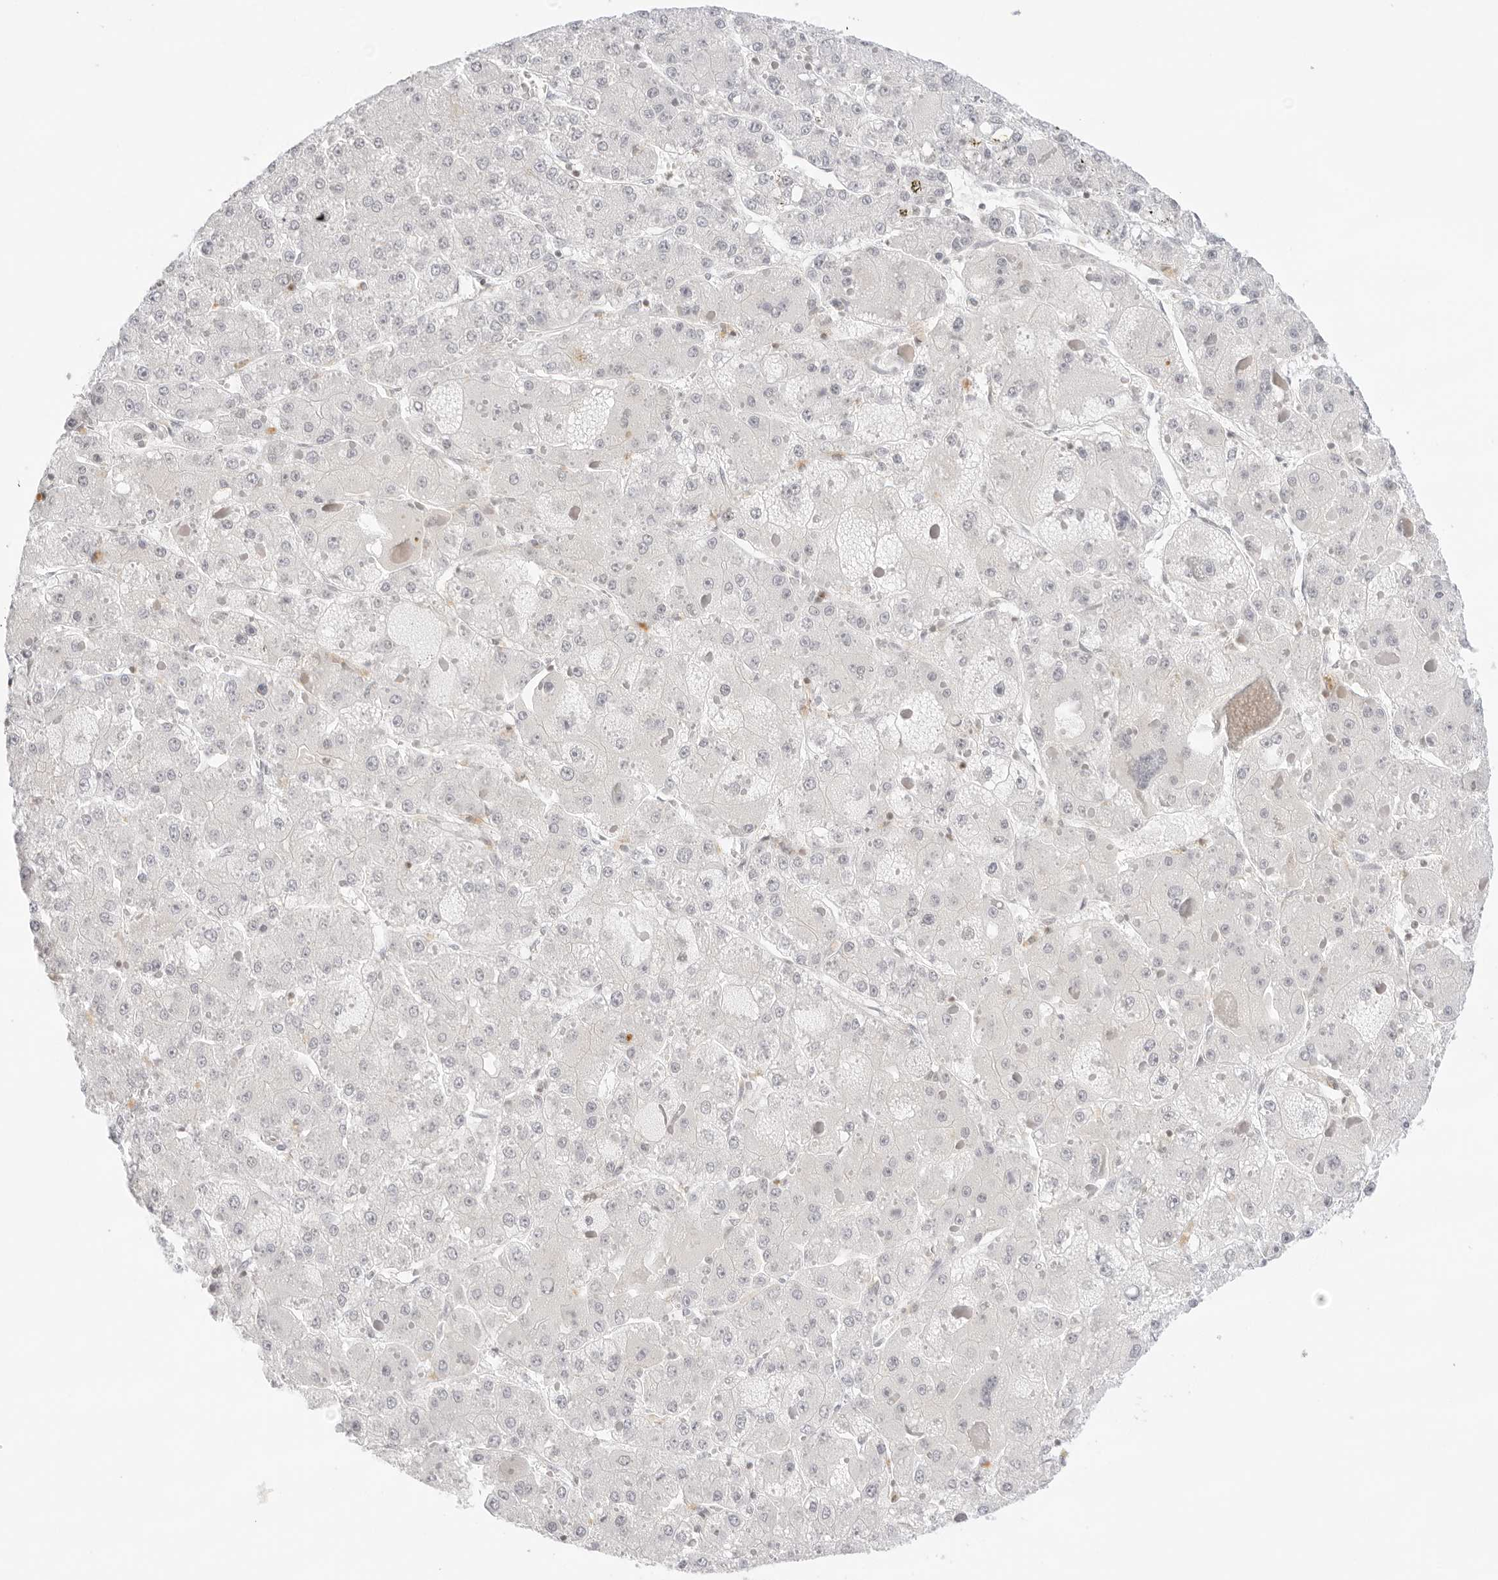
{"staining": {"intensity": "negative", "quantity": "none", "location": "none"}, "tissue": "liver cancer", "cell_type": "Tumor cells", "image_type": "cancer", "snomed": [{"axis": "morphology", "description": "Carcinoma, Hepatocellular, NOS"}, {"axis": "topography", "description": "Liver"}], "caption": "Tumor cells are negative for brown protein staining in liver cancer (hepatocellular carcinoma). (Stains: DAB immunohistochemistry (IHC) with hematoxylin counter stain, Microscopy: brightfield microscopy at high magnification).", "gene": "TNFRSF14", "patient": {"sex": "female", "age": 73}}